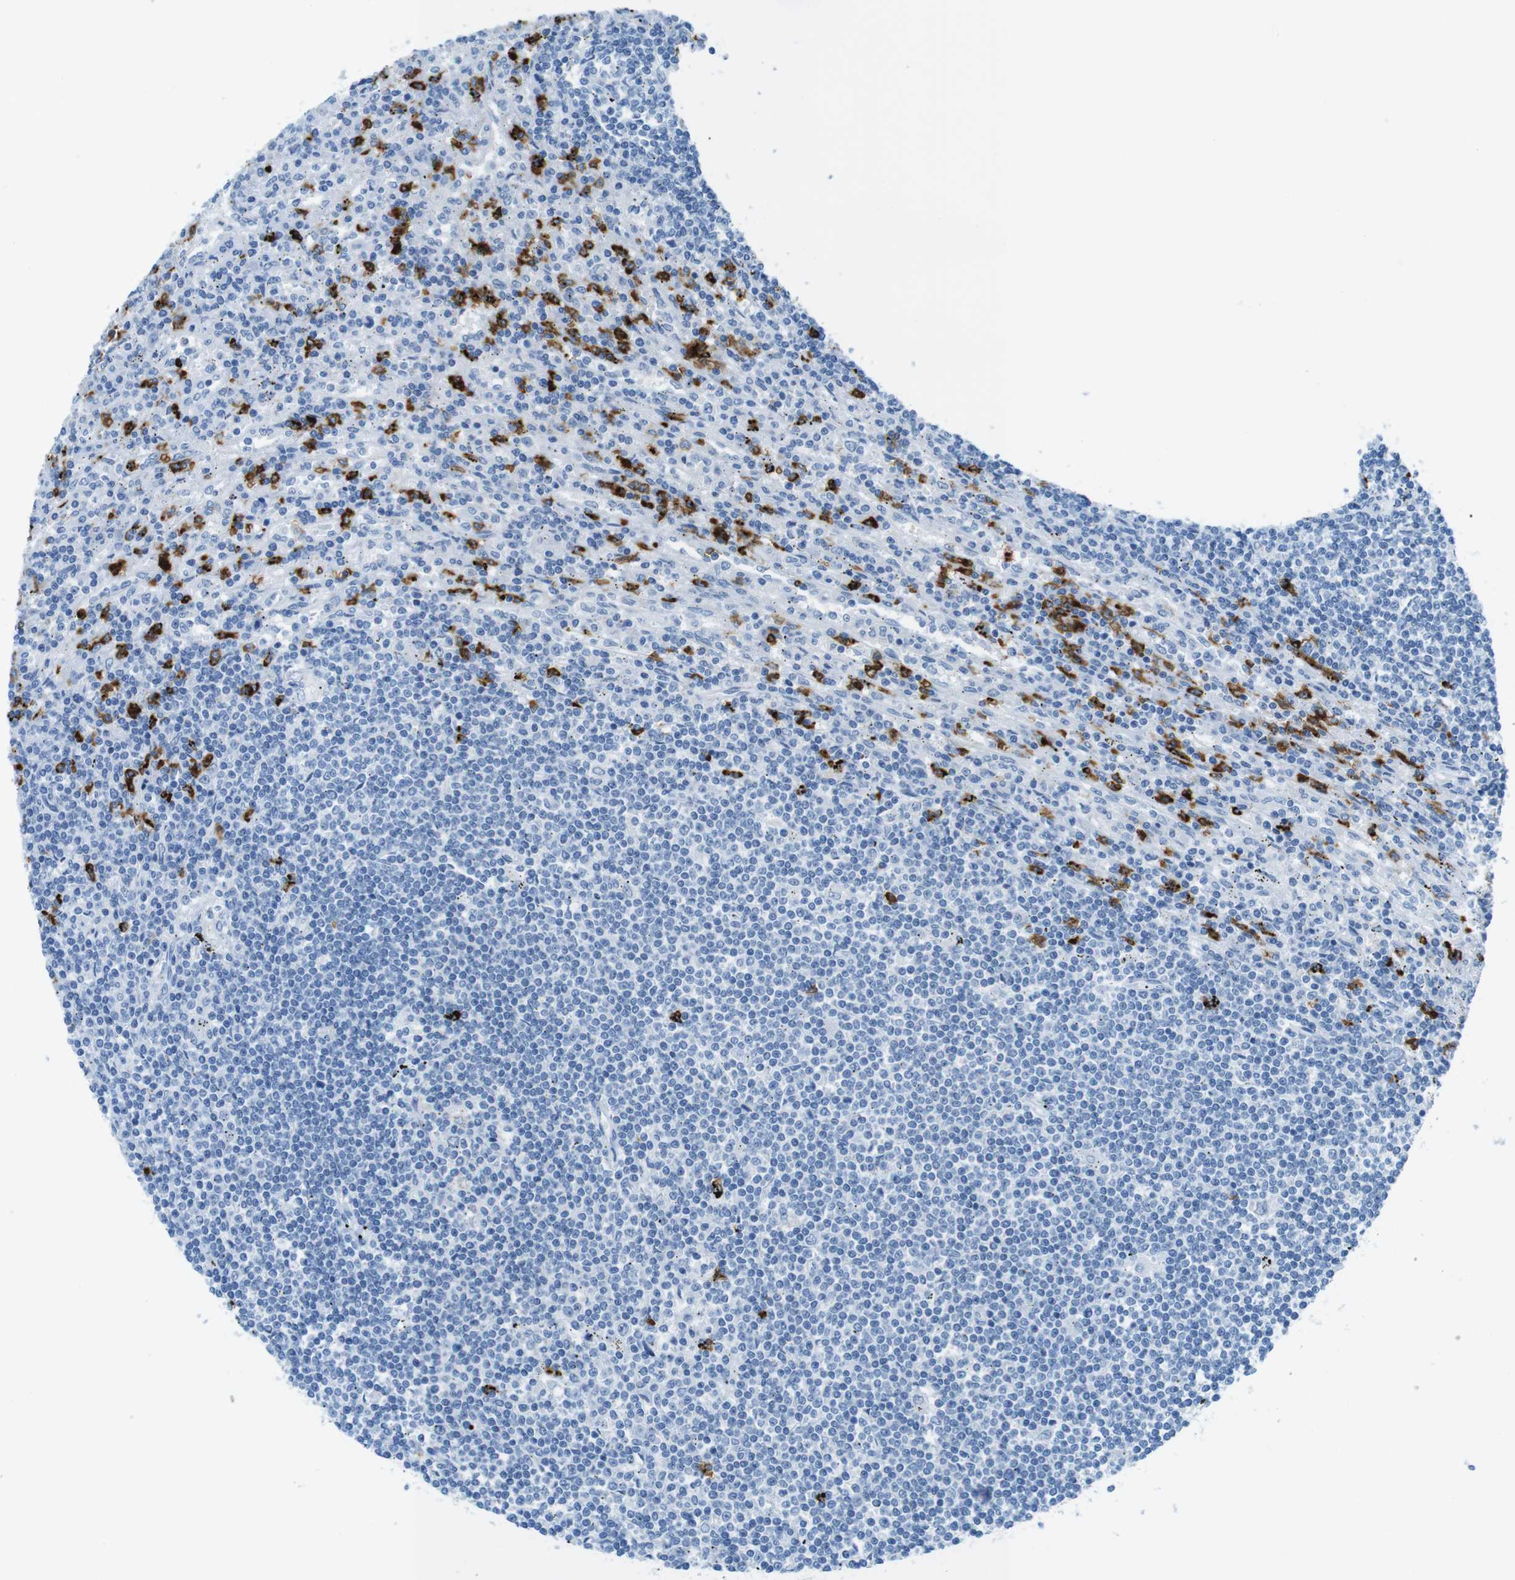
{"staining": {"intensity": "negative", "quantity": "none", "location": "none"}, "tissue": "lymphoma", "cell_type": "Tumor cells", "image_type": "cancer", "snomed": [{"axis": "morphology", "description": "Malignant lymphoma, non-Hodgkin's type, Low grade"}, {"axis": "topography", "description": "Spleen"}], "caption": "Malignant lymphoma, non-Hodgkin's type (low-grade) stained for a protein using immunohistochemistry shows no positivity tumor cells.", "gene": "MCEMP1", "patient": {"sex": "male", "age": 76}}